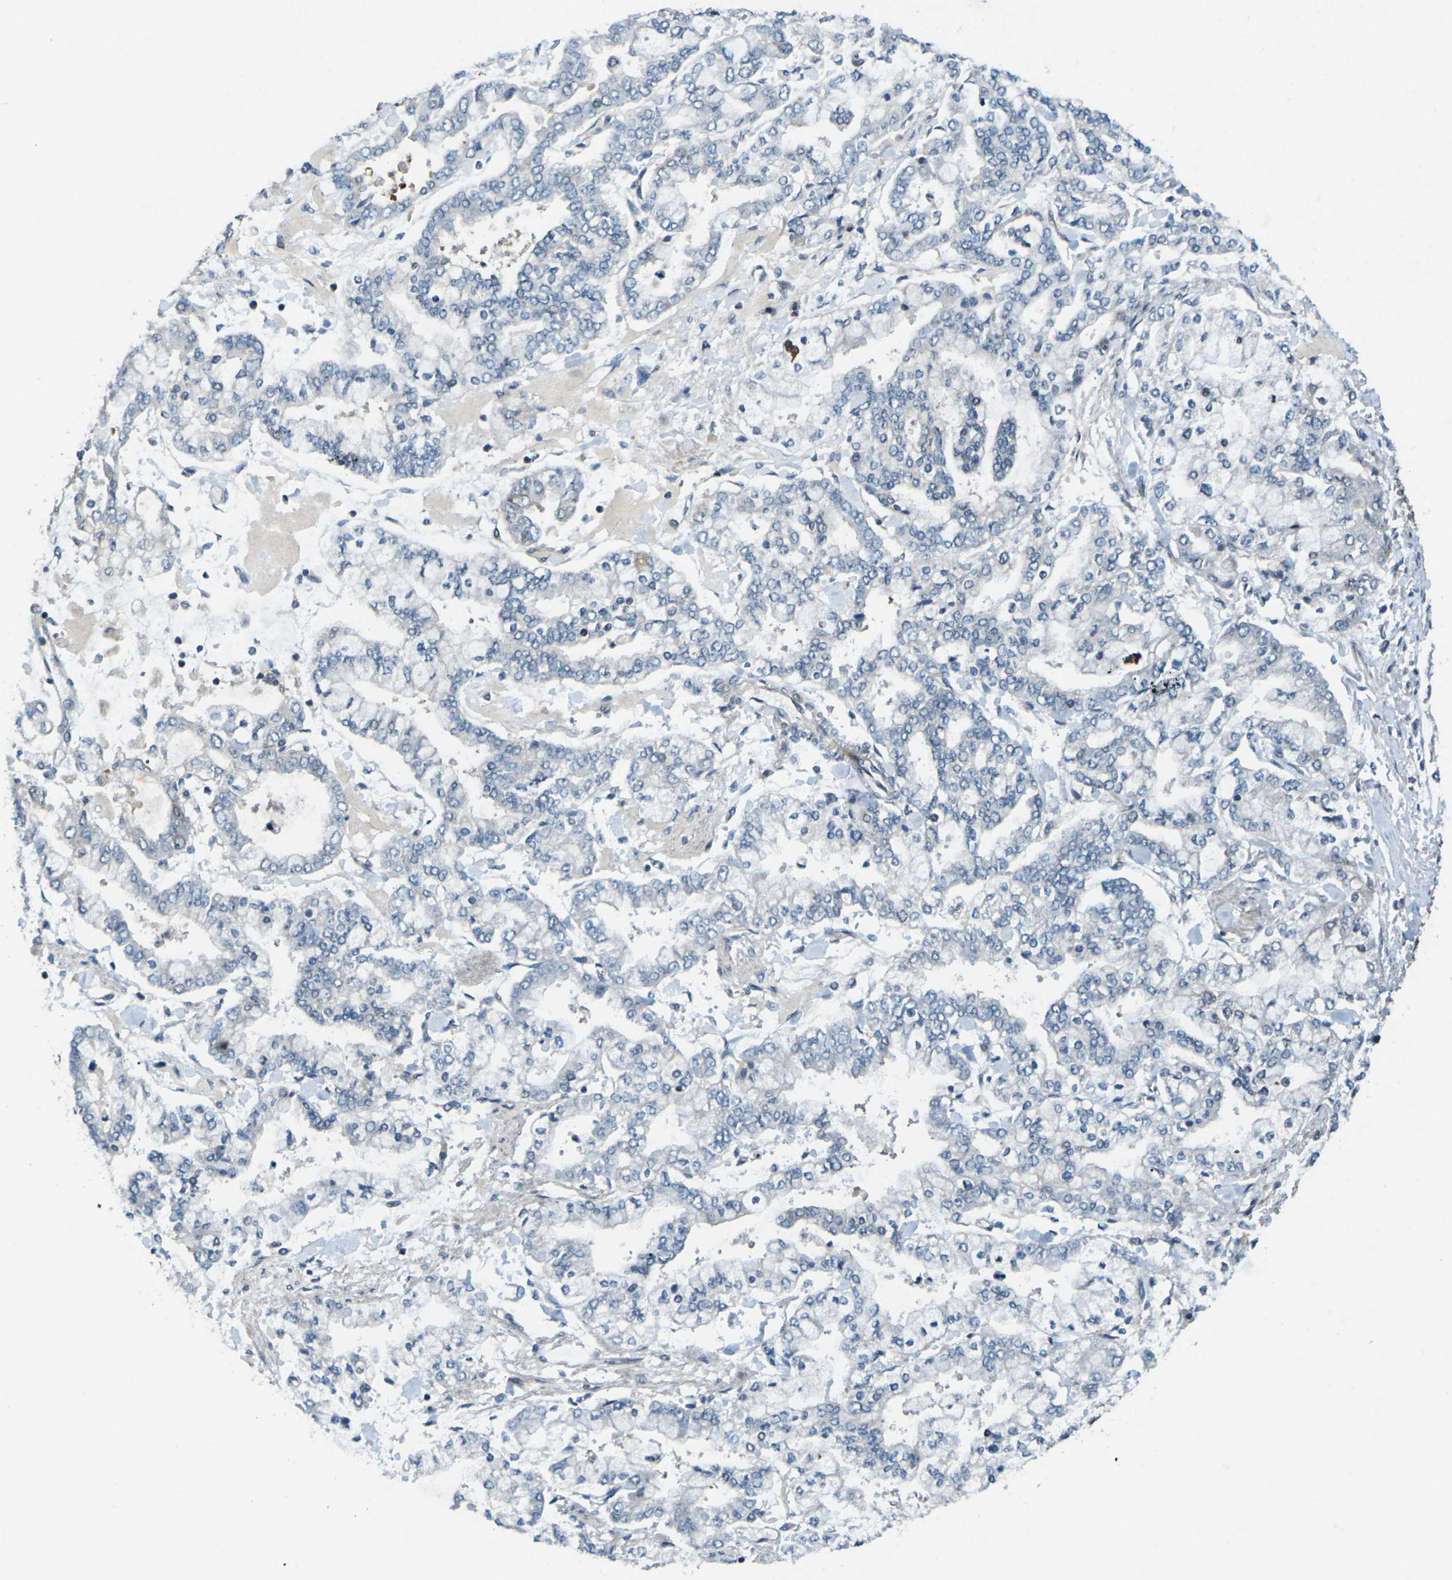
{"staining": {"intensity": "negative", "quantity": "none", "location": "none"}, "tissue": "stomach cancer", "cell_type": "Tumor cells", "image_type": "cancer", "snomed": [{"axis": "morphology", "description": "Normal tissue, NOS"}, {"axis": "morphology", "description": "Adenocarcinoma, NOS"}, {"axis": "topography", "description": "Stomach, upper"}, {"axis": "topography", "description": "Stomach"}], "caption": "High magnification brightfield microscopy of stomach cancer (adenocarcinoma) stained with DAB (brown) and counterstained with hematoxylin (blue): tumor cells show no significant expression.", "gene": "UBE2S", "patient": {"sex": "male", "age": 76}}